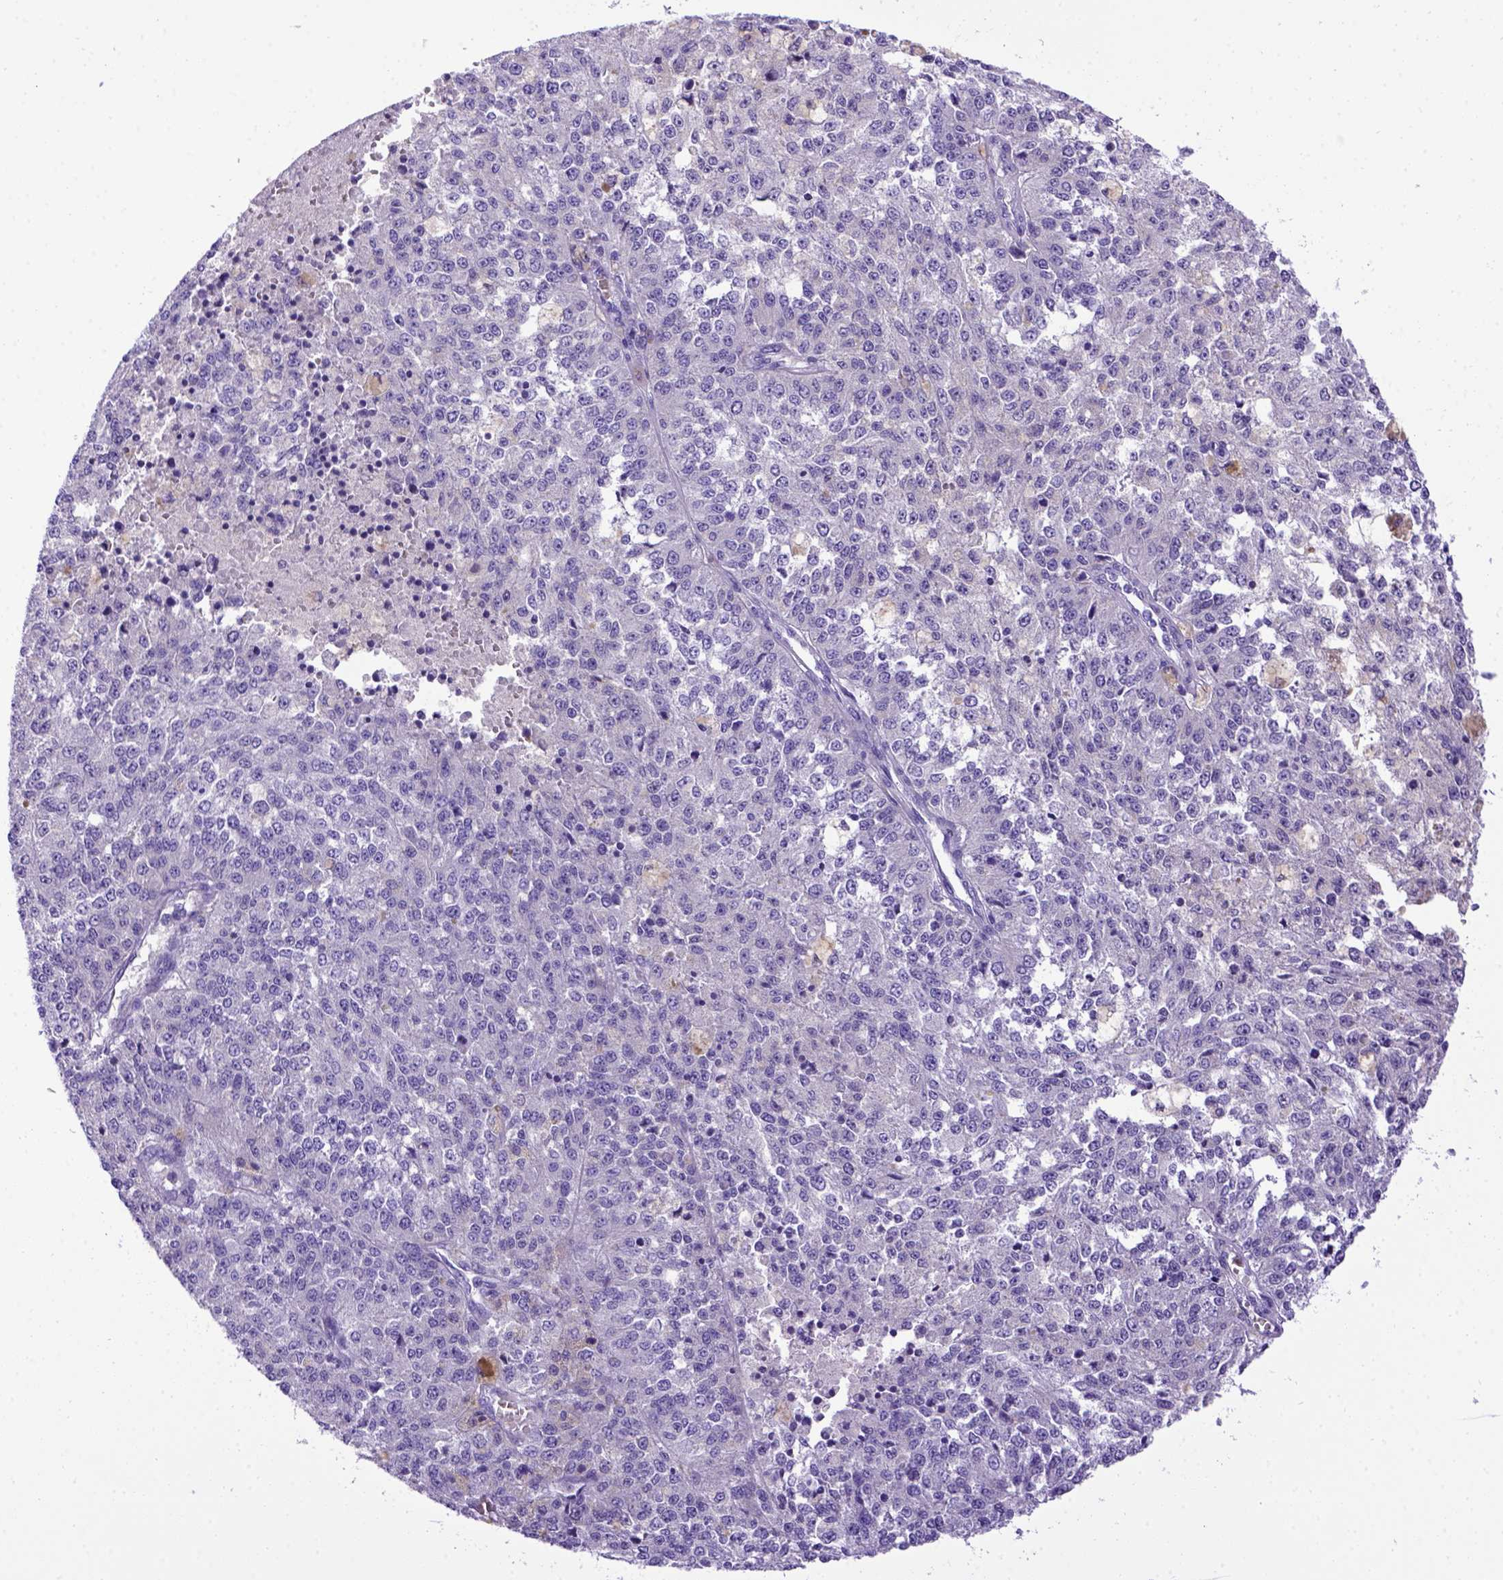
{"staining": {"intensity": "negative", "quantity": "none", "location": "none"}, "tissue": "melanoma", "cell_type": "Tumor cells", "image_type": "cancer", "snomed": [{"axis": "morphology", "description": "Malignant melanoma, Metastatic site"}, {"axis": "topography", "description": "Lymph node"}], "caption": "Immunohistochemistry (IHC) of human melanoma reveals no staining in tumor cells.", "gene": "MEOX2", "patient": {"sex": "female", "age": 64}}